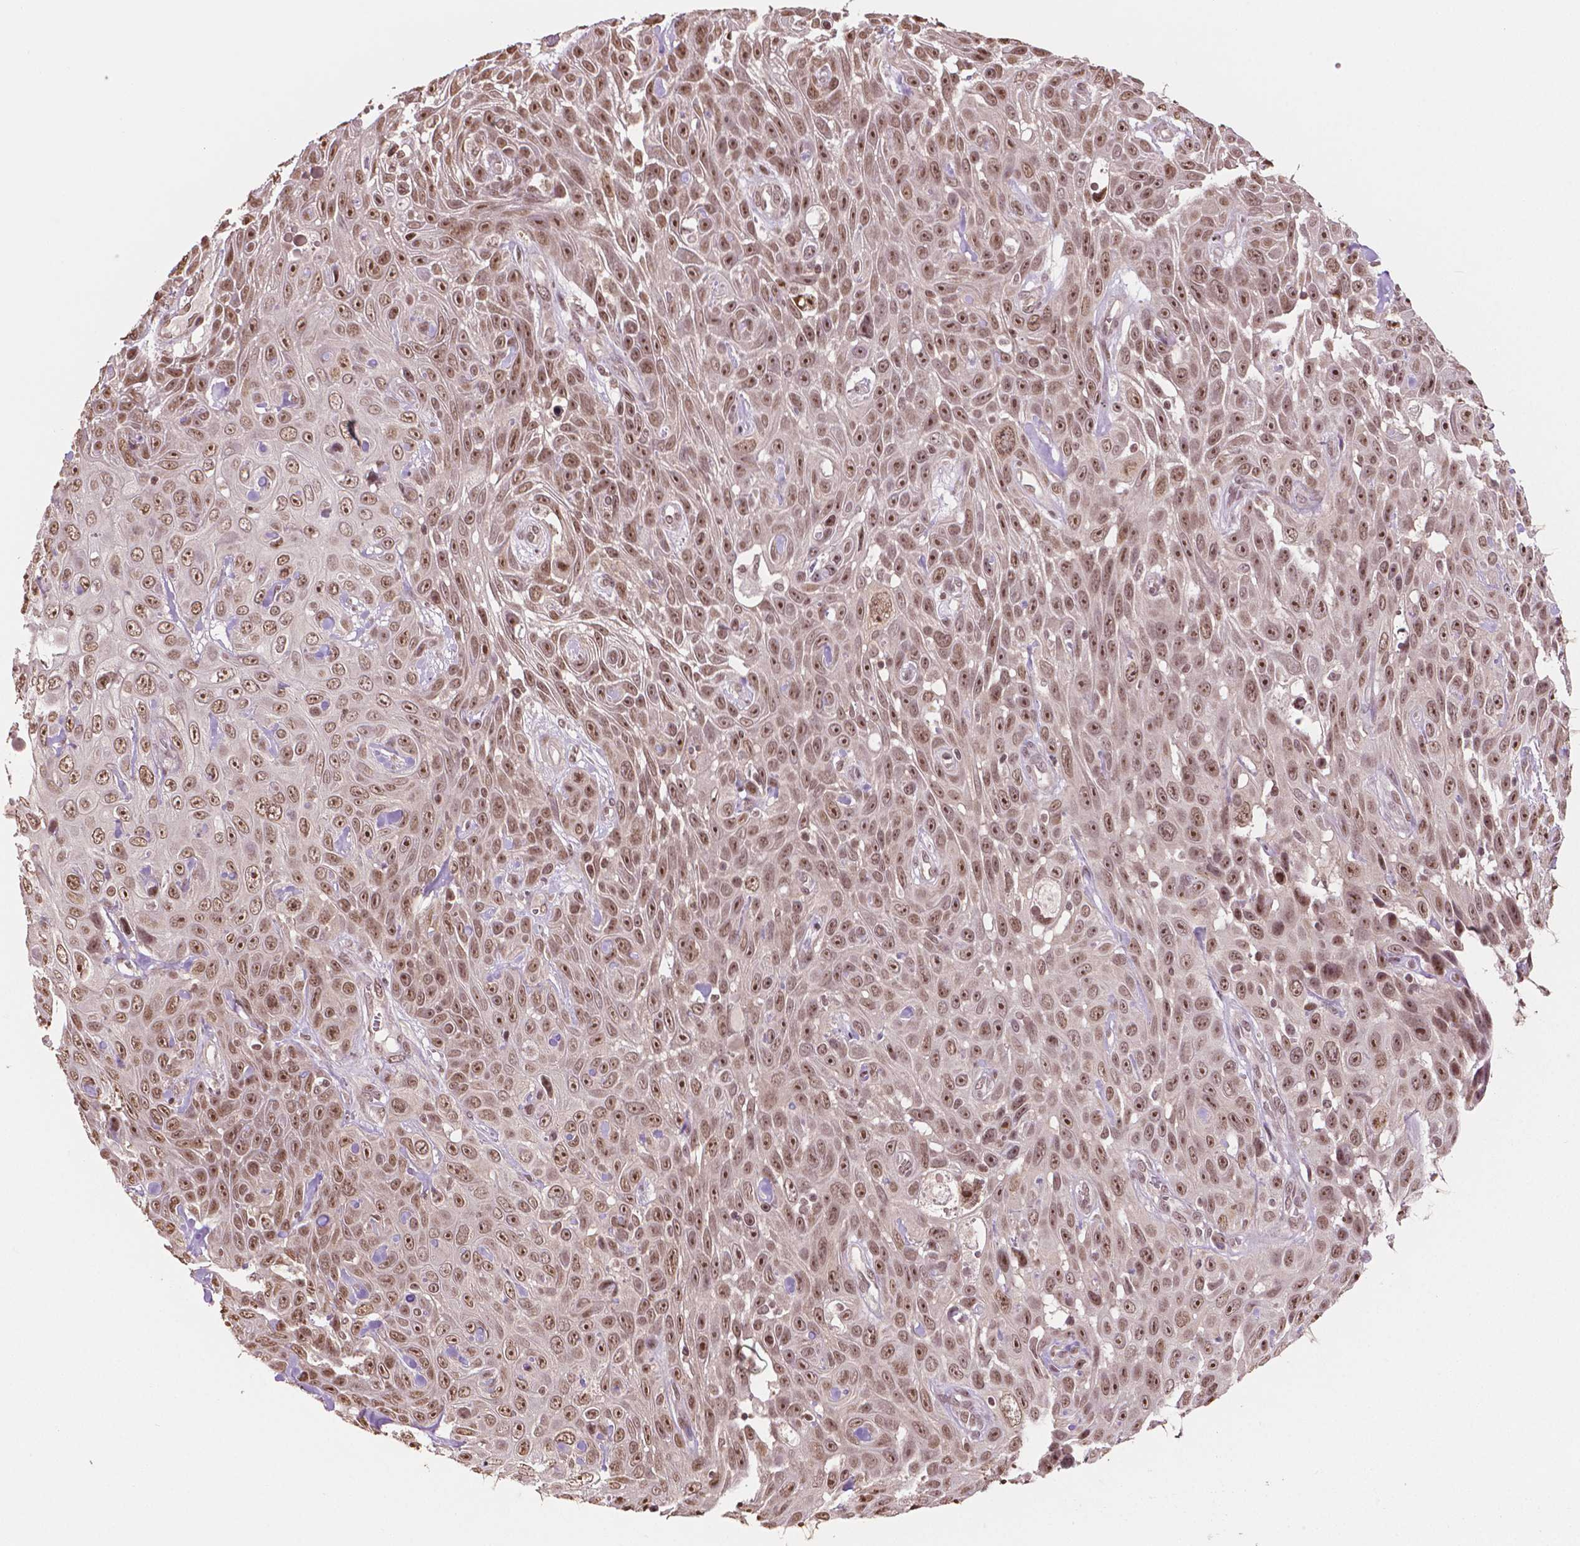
{"staining": {"intensity": "moderate", "quantity": ">75%", "location": "nuclear"}, "tissue": "skin cancer", "cell_type": "Tumor cells", "image_type": "cancer", "snomed": [{"axis": "morphology", "description": "Squamous cell carcinoma, NOS"}, {"axis": "topography", "description": "Skin"}], "caption": "DAB (3,3'-diaminobenzidine) immunohistochemical staining of skin squamous cell carcinoma displays moderate nuclear protein expression in about >75% of tumor cells.", "gene": "DEK", "patient": {"sex": "male", "age": 82}}